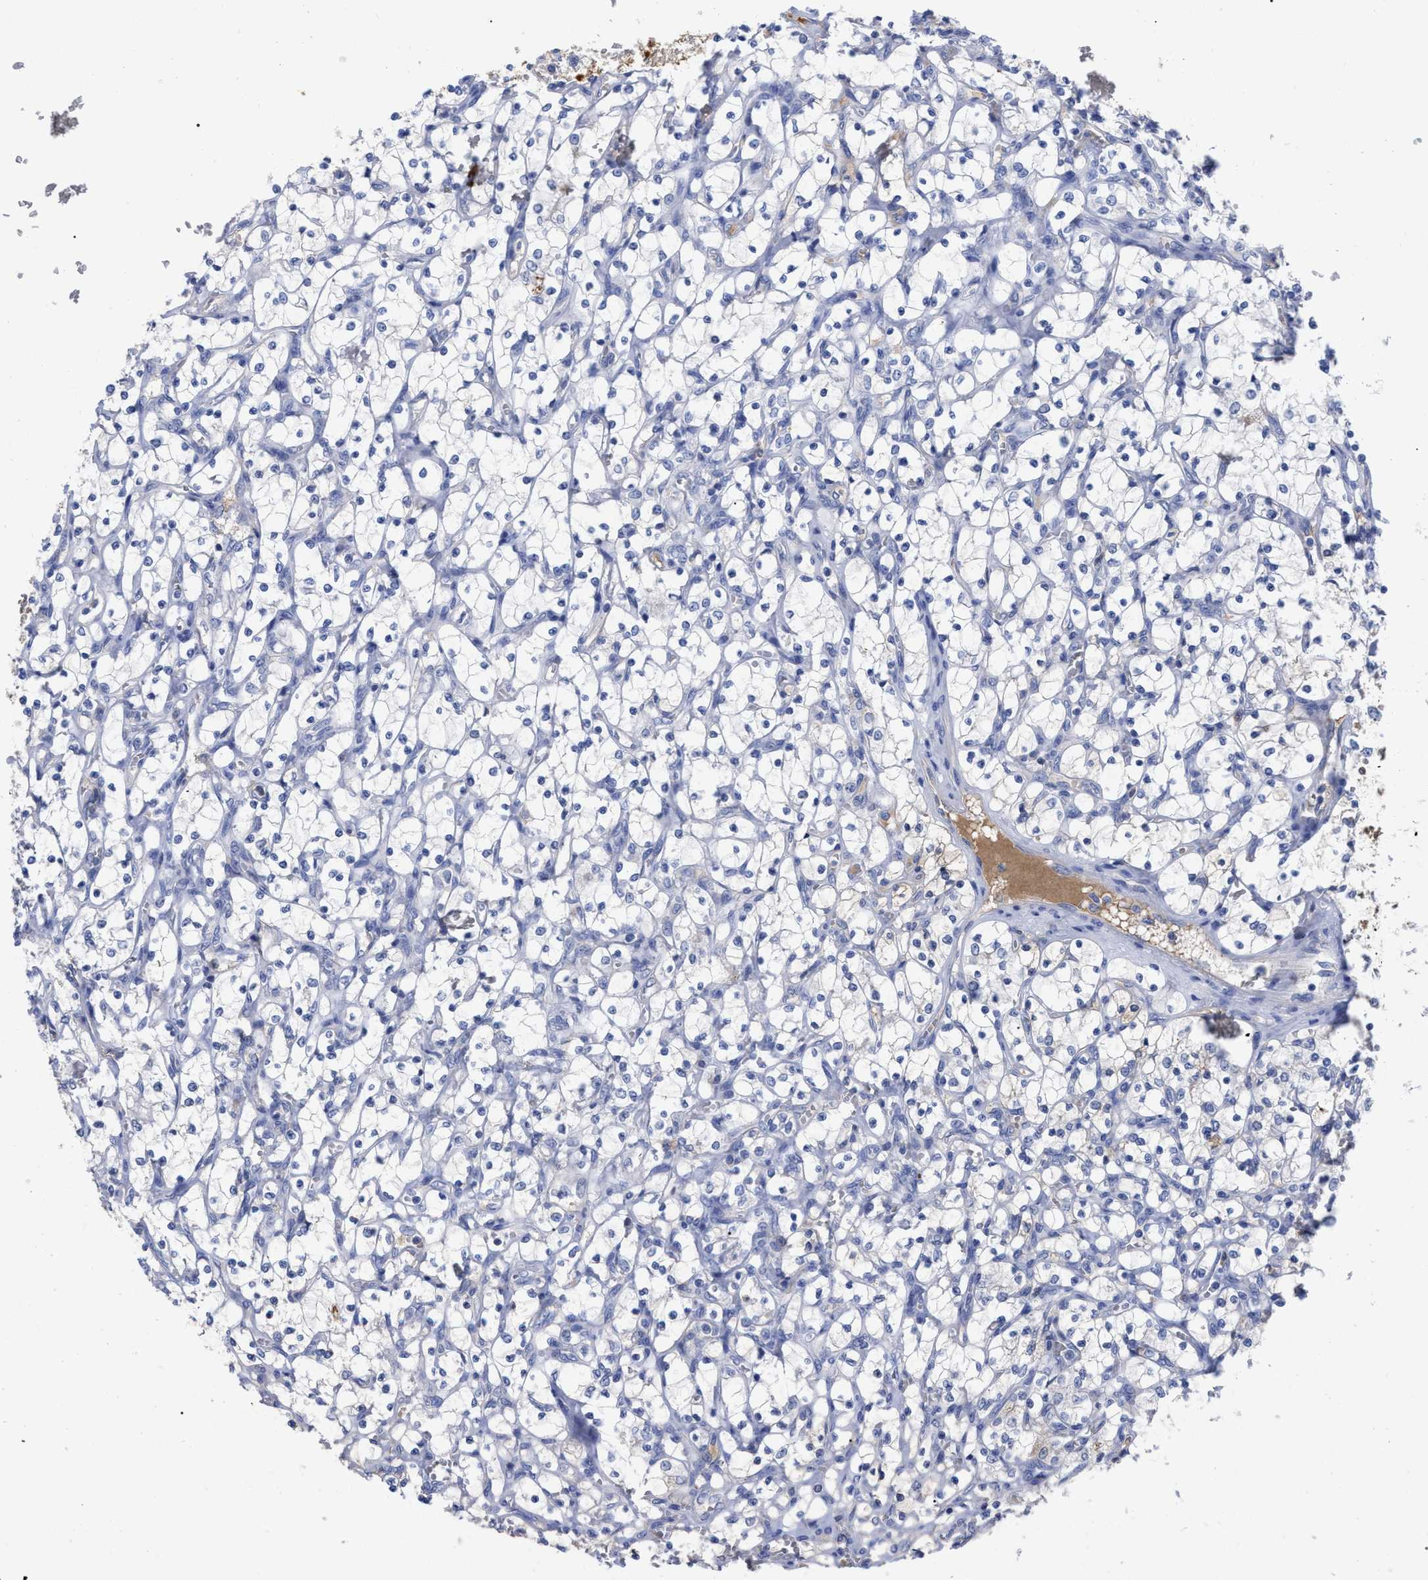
{"staining": {"intensity": "negative", "quantity": "none", "location": "none"}, "tissue": "renal cancer", "cell_type": "Tumor cells", "image_type": "cancer", "snomed": [{"axis": "morphology", "description": "Adenocarcinoma, NOS"}, {"axis": "topography", "description": "Kidney"}], "caption": "DAB immunohistochemical staining of renal adenocarcinoma reveals no significant expression in tumor cells. The staining was performed using DAB to visualize the protein expression in brown, while the nuclei were stained in blue with hematoxylin (Magnification: 20x).", "gene": "IGHV5-51", "patient": {"sex": "female", "age": 69}}